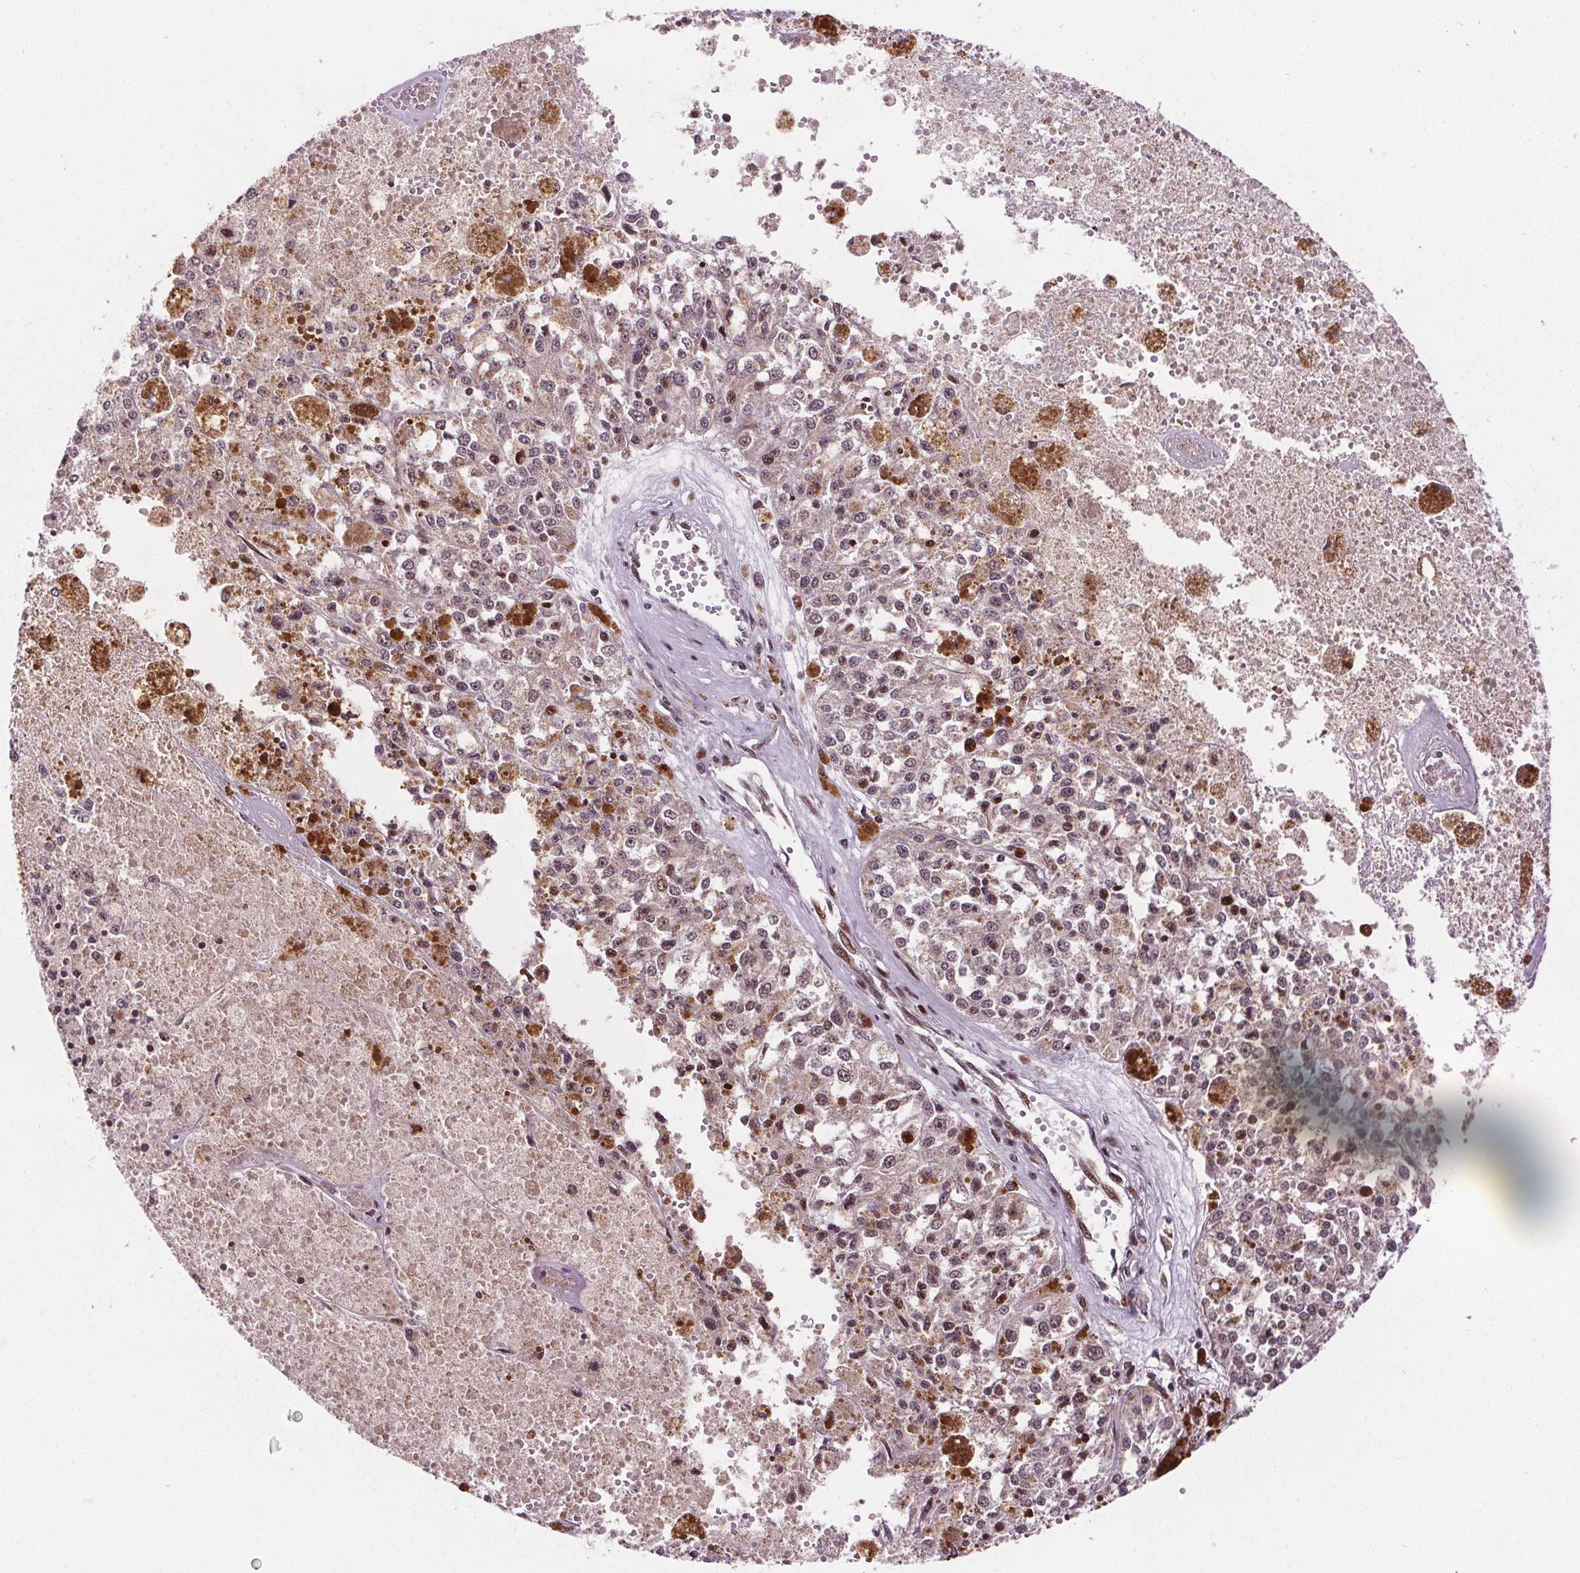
{"staining": {"intensity": "weak", "quantity": "<25%", "location": "nuclear"}, "tissue": "melanoma", "cell_type": "Tumor cells", "image_type": "cancer", "snomed": [{"axis": "morphology", "description": "Malignant melanoma, Metastatic site"}, {"axis": "topography", "description": "Lymph node"}], "caption": "Immunohistochemical staining of human malignant melanoma (metastatic site) reveals no significant expression in tumor cells.", "gene": "SNRNP35", "patient": {"sex": "female", "age": 64}}